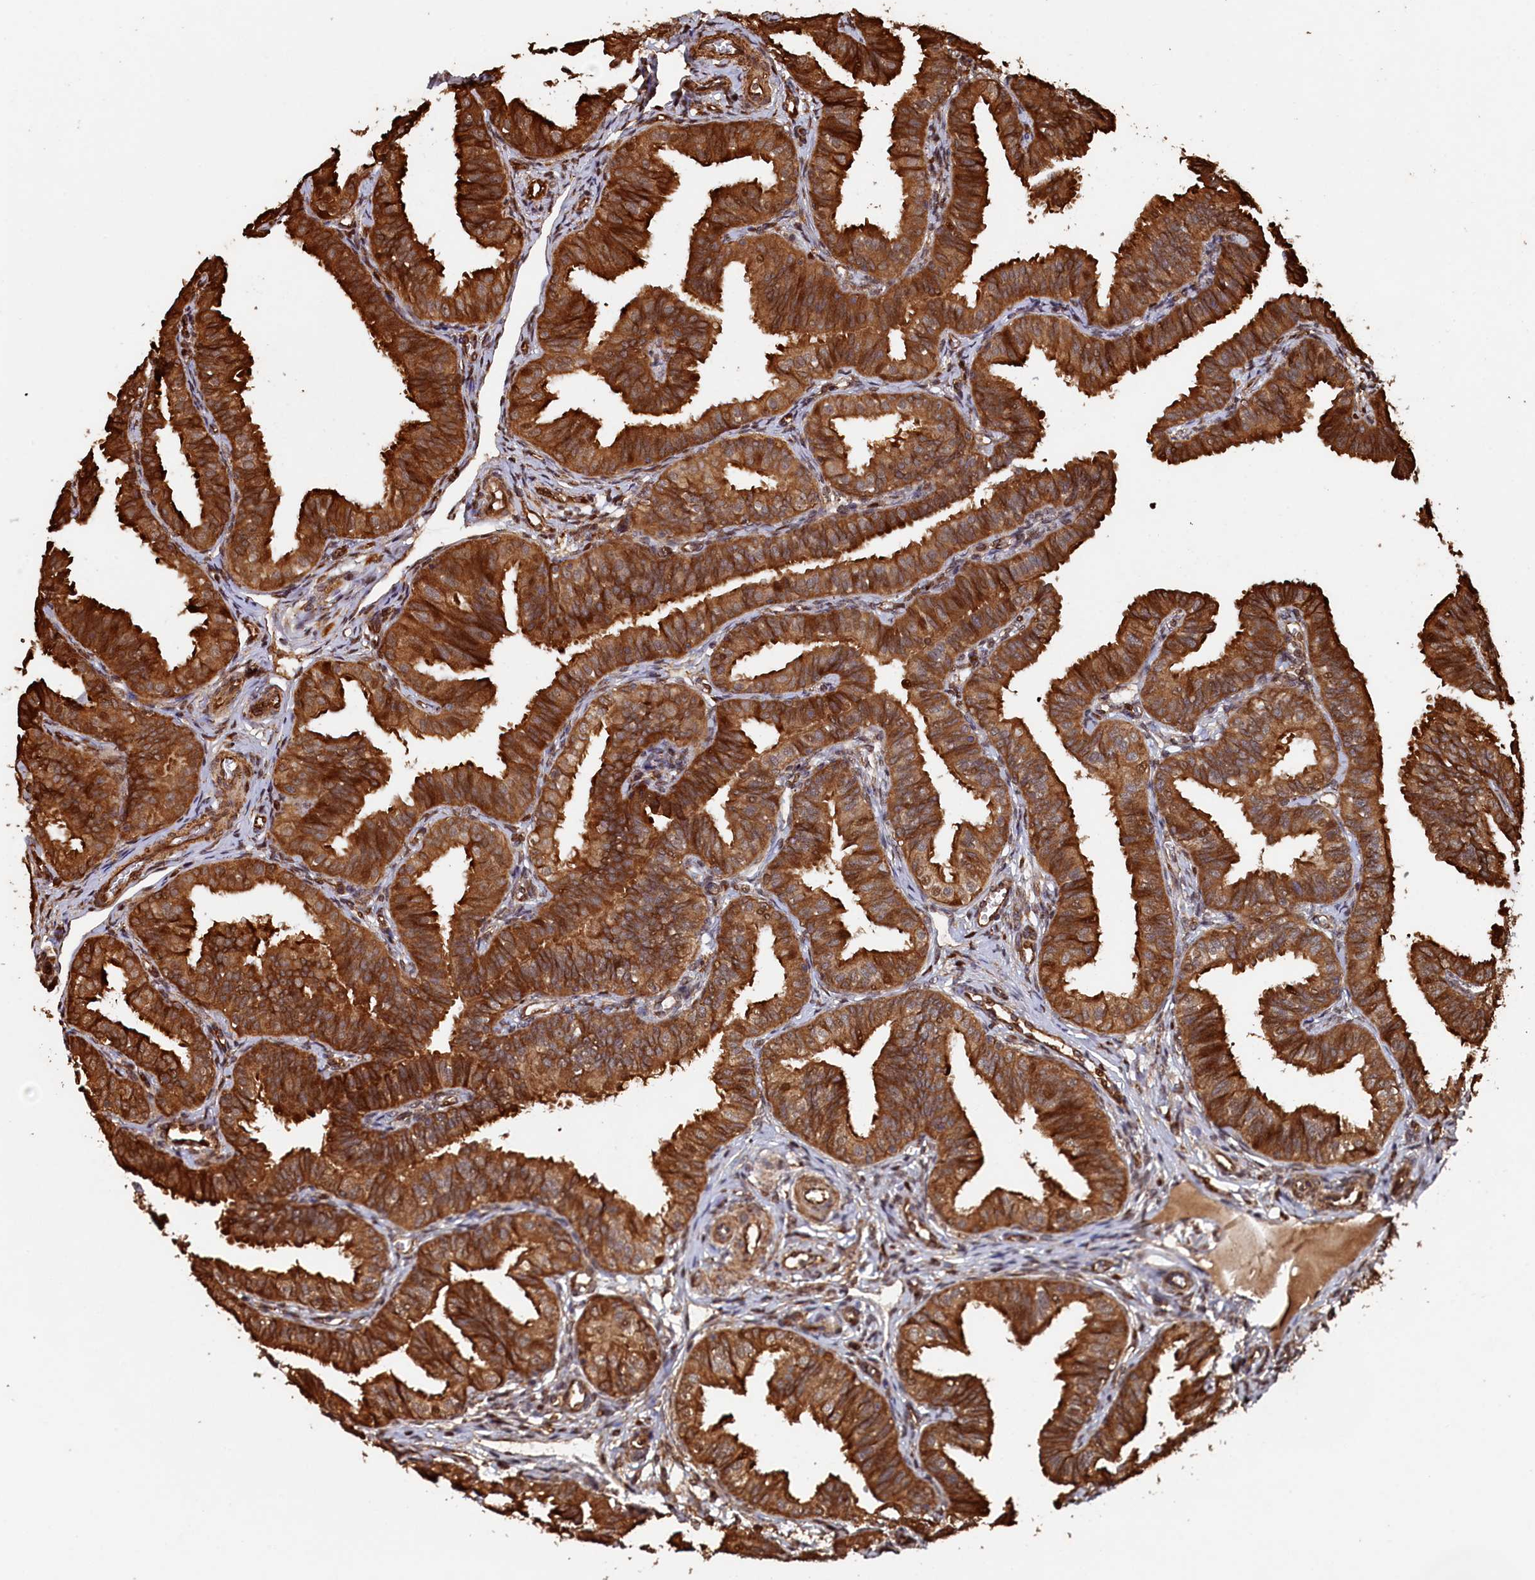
{"staining": {"intensity": "strong", "quantity": ">75%", "location": "cytoplasmic/membranous"}, "tissue": "fallopian tube", "cell_type": "Glandular cells", "image_type": "normal", "snomed": [{"axis": "morphology", "description": "Normal tissue, NOS"}, {"axis": "topography", "description": "Fallopian tube"}], "caption": "Immunohistochemical staining of benign human fallopian tube reveals strong cytoplasmic/membranous protein staining in about >75% of glandular cells. (DAB (3,3'-diaminobenzidine) IHC with brightfield microscopy, high magnification).", "gene": "PIGN", "patient": {"sex": "female", "age": 35}}